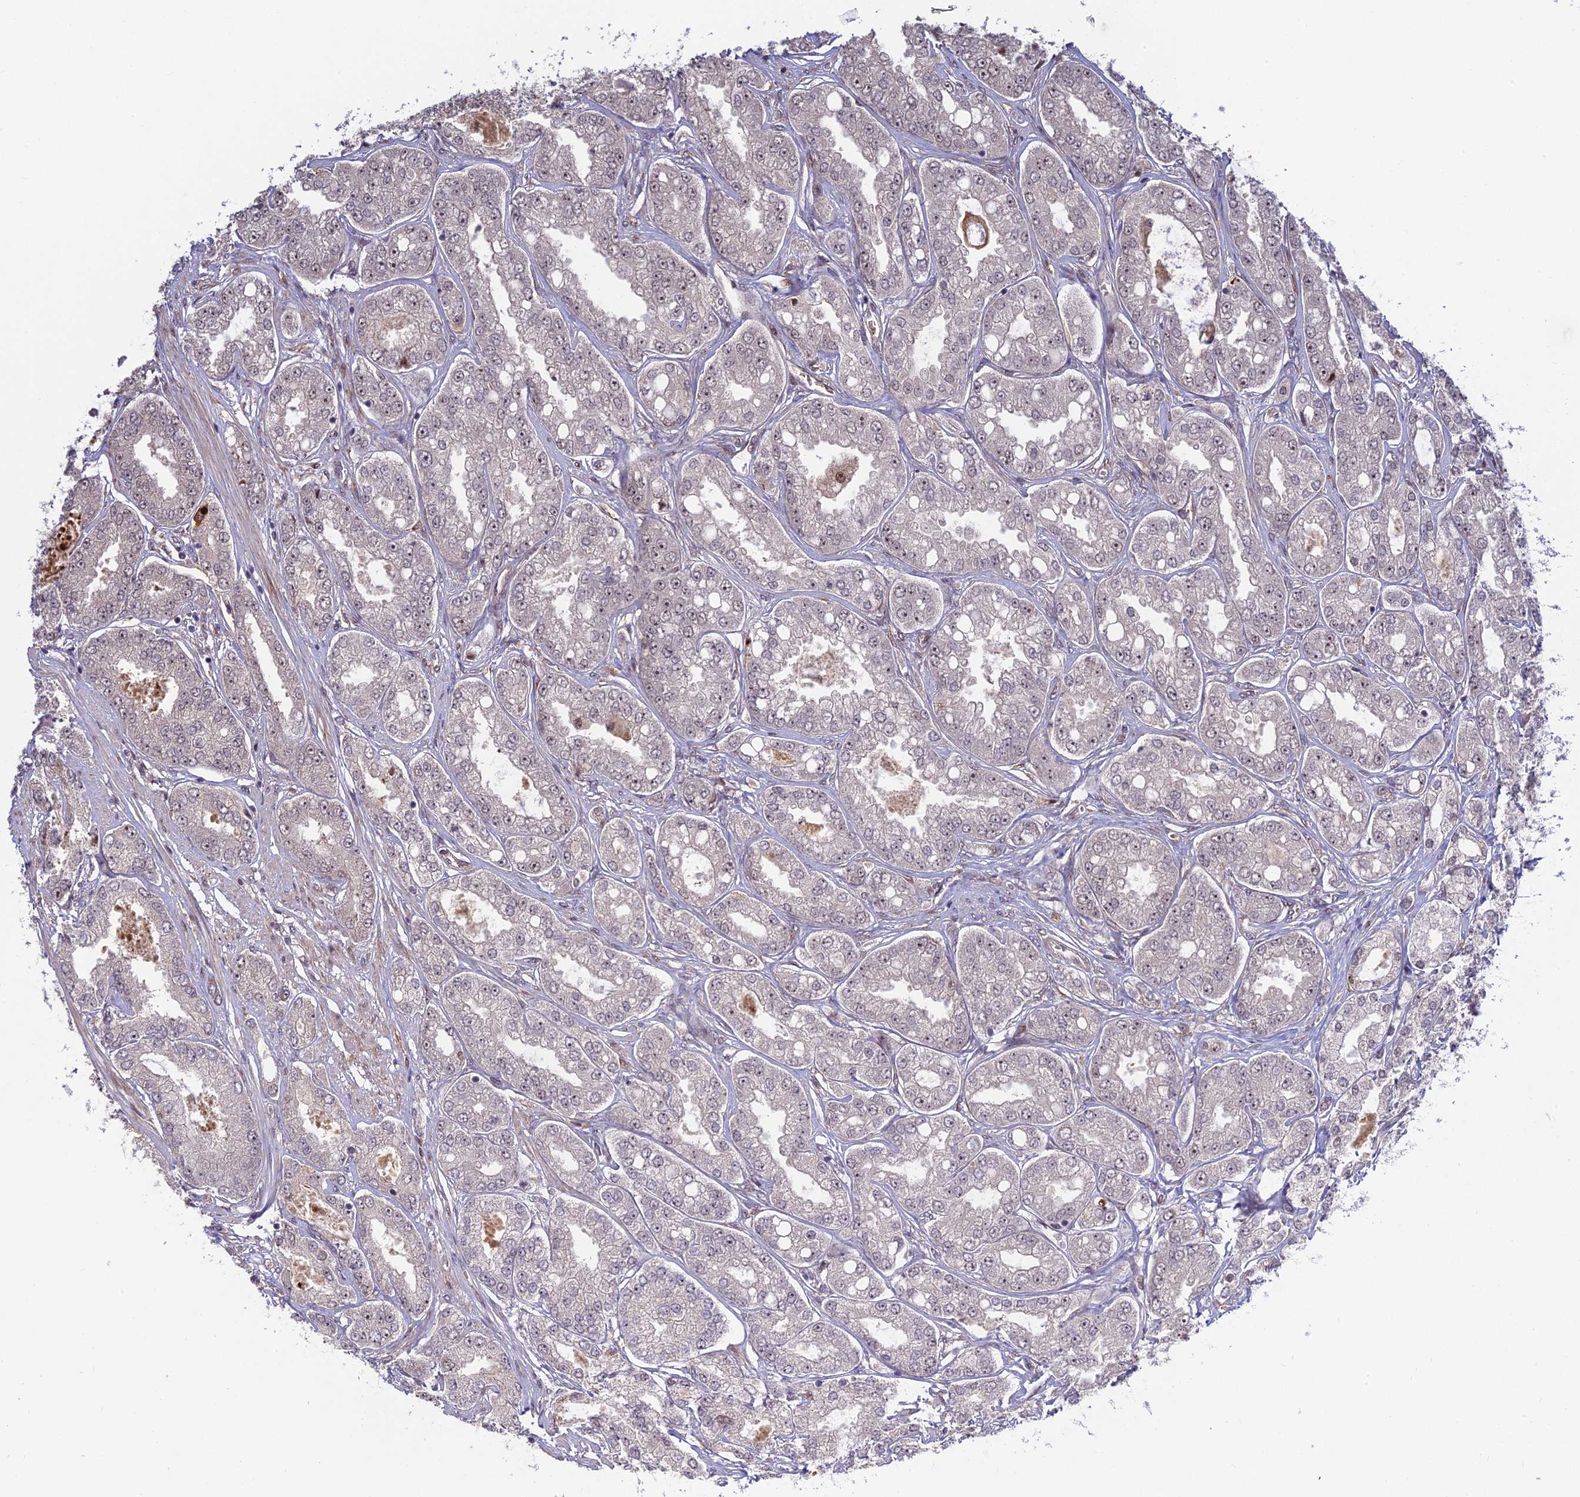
{"staining": {"intensity": "negative", "quantity": "none", "location": "none"}, "tissue": "prostate cancer", "cell_type": "Tumor cells", "image_type": "cancer", "snomed": [{"axis": "morphology", "description": "Adenocarcinoma, High grade"}, {"axis": "topography", "description": "Prostate"}], "caption": "Tumor cells show no significant expression in adenocarcinoma (high-grade) (prostate).", "gene": "UFSP2", "patient": {"sex": "male", "age": 71}}